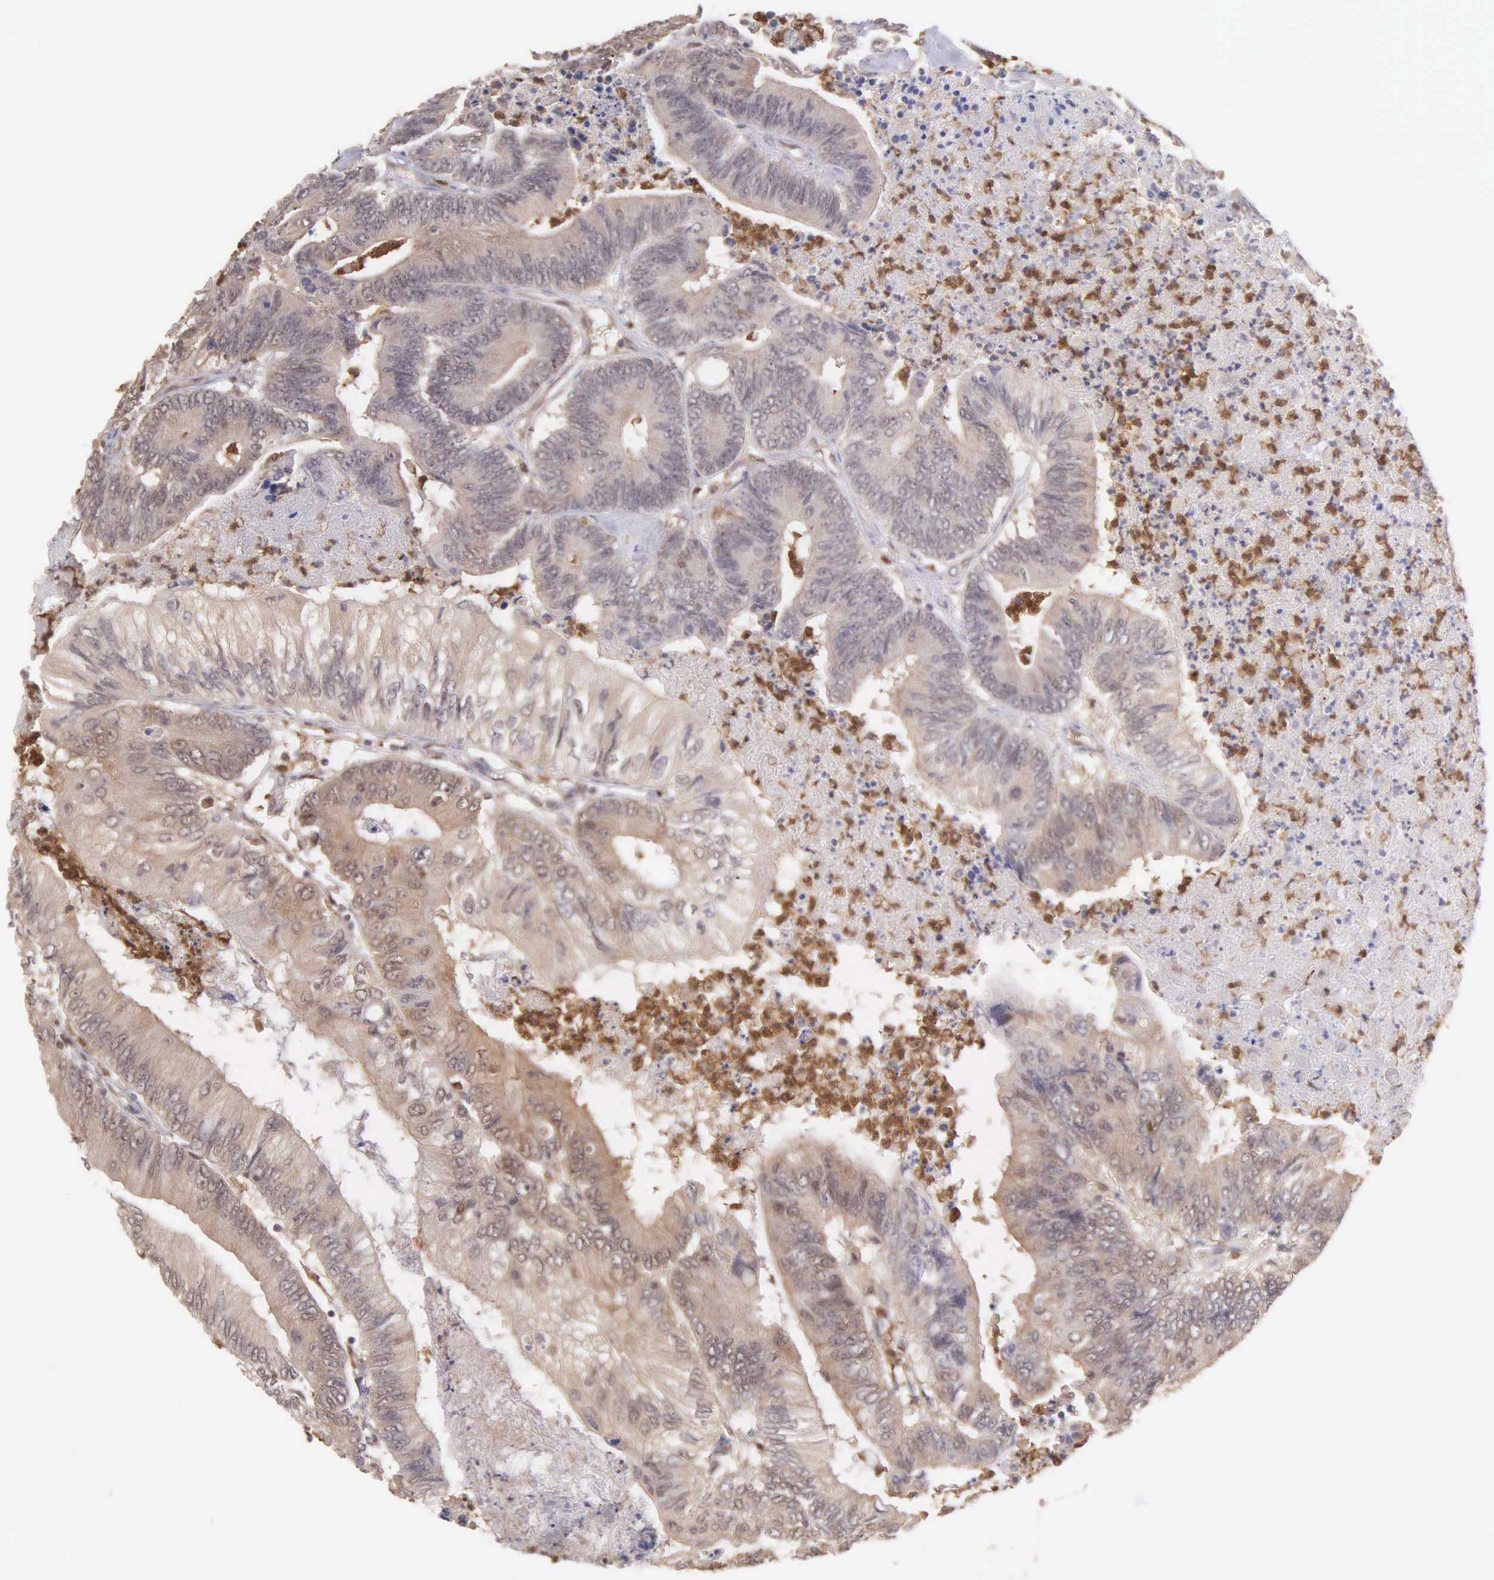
{"staining": {"intensity": "moderate", "quantity": ">75%", "location": "cytoplasmic/membranous"}, "tissue": "colorectal cancer", "cell_type": "Tumor cells", "image_type": "cancer", "snomed": [{"axis": "morphology", "description": "Adenocarcinoma, NOS"}, {"axis": "topography", "description": "Colon"}], "caption": "Immunohistochemistry (IHC) (DAB (3,3'-diaminobenzidine)) staining of human adenocarcinoma (colorectal) shows moderate cytoplasmic/membranous protein expression in approximately >75% of tumor cells.", "gene": "BID", "patient": {"sex": "male", "age": 65}}